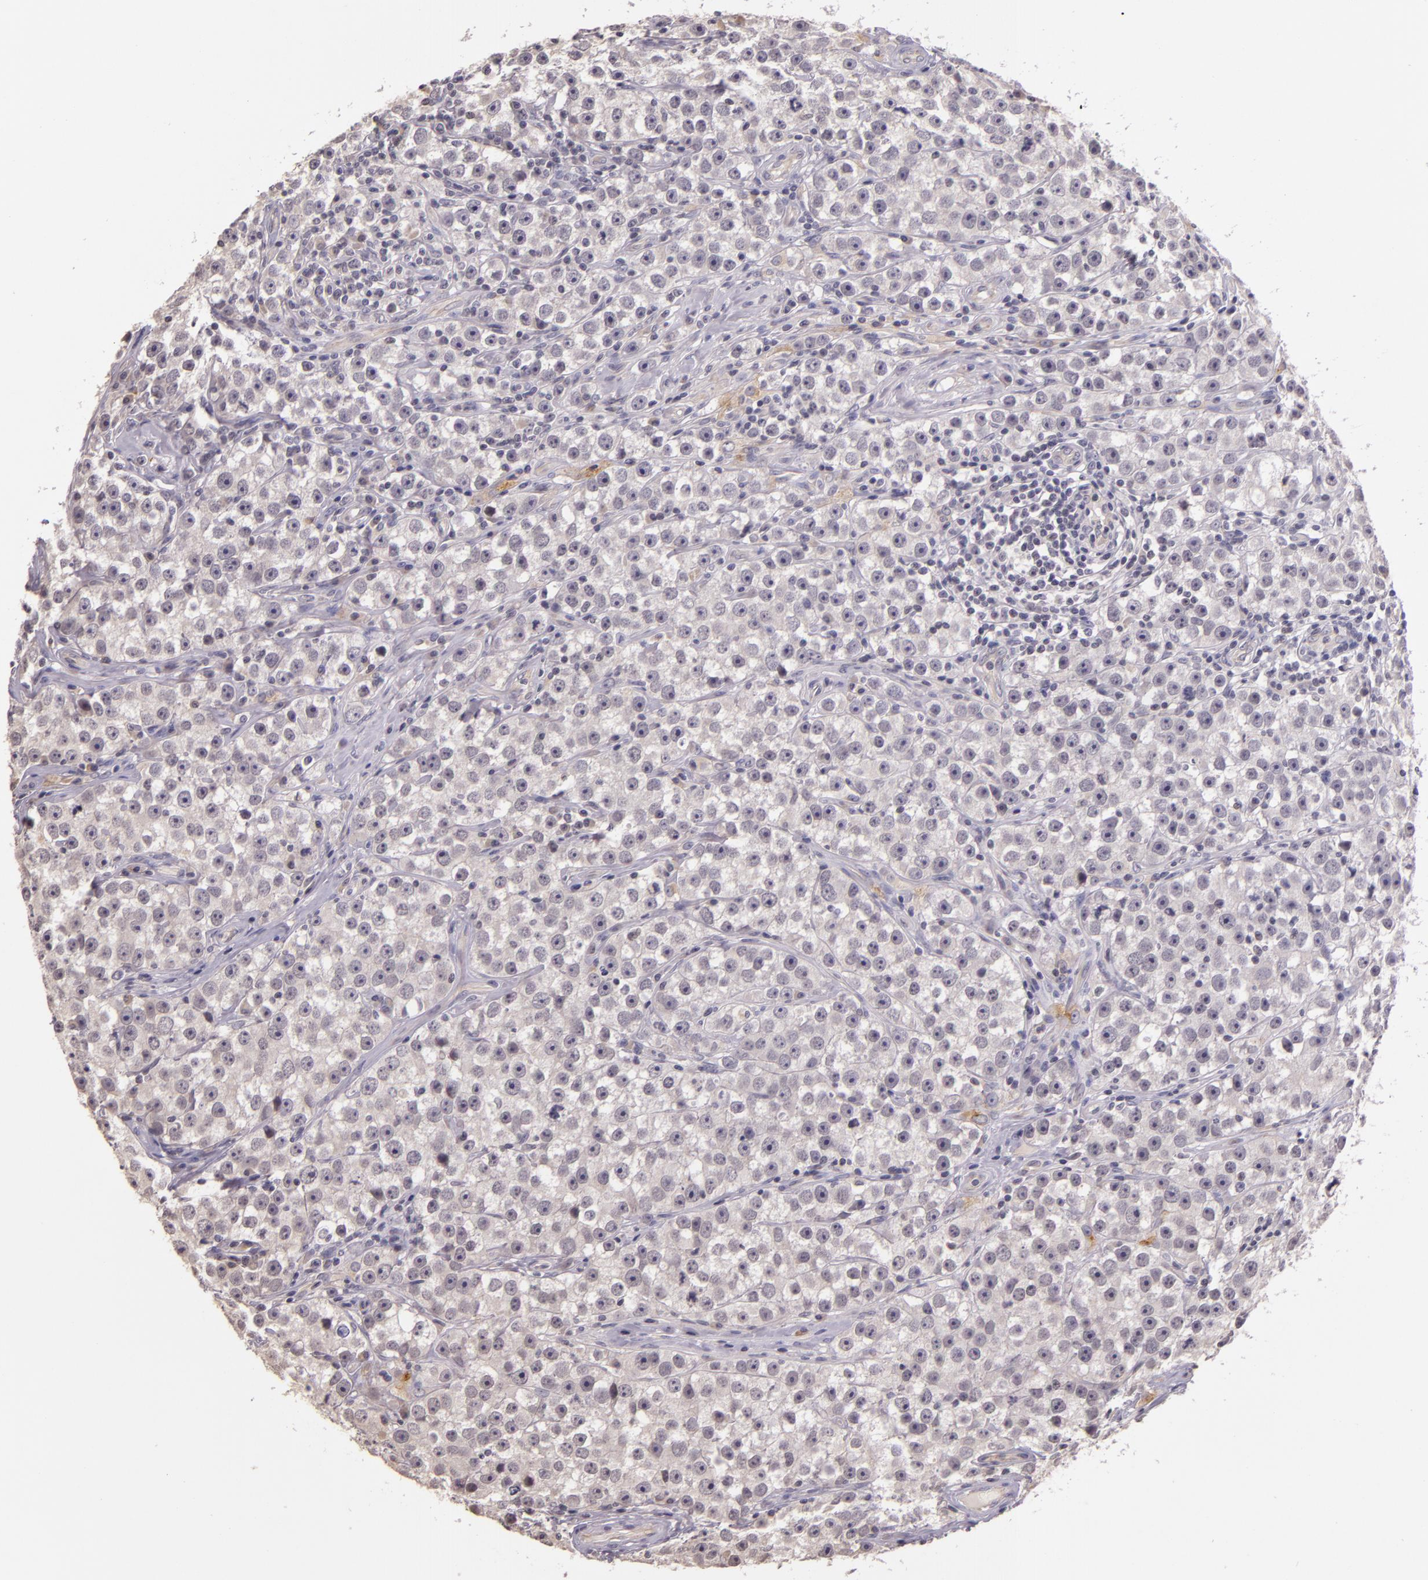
{"staining": {"intensity": "negative", "quantity": "none", "location": "none"}, "tissue": "testis cancer", "cell_type": "Tumor cells", "image_type": "cancer", "snomed": [{"axis": "morphology", "description": "Seminoma, NOS"}, {"axis": "topography", "description": "Testis"}], "caption": "There is no significant positivity in tumor cells of testis cancer (seminoma).", "gene": "ARMH4", "patient": {"sex": "male", "age": 32}}